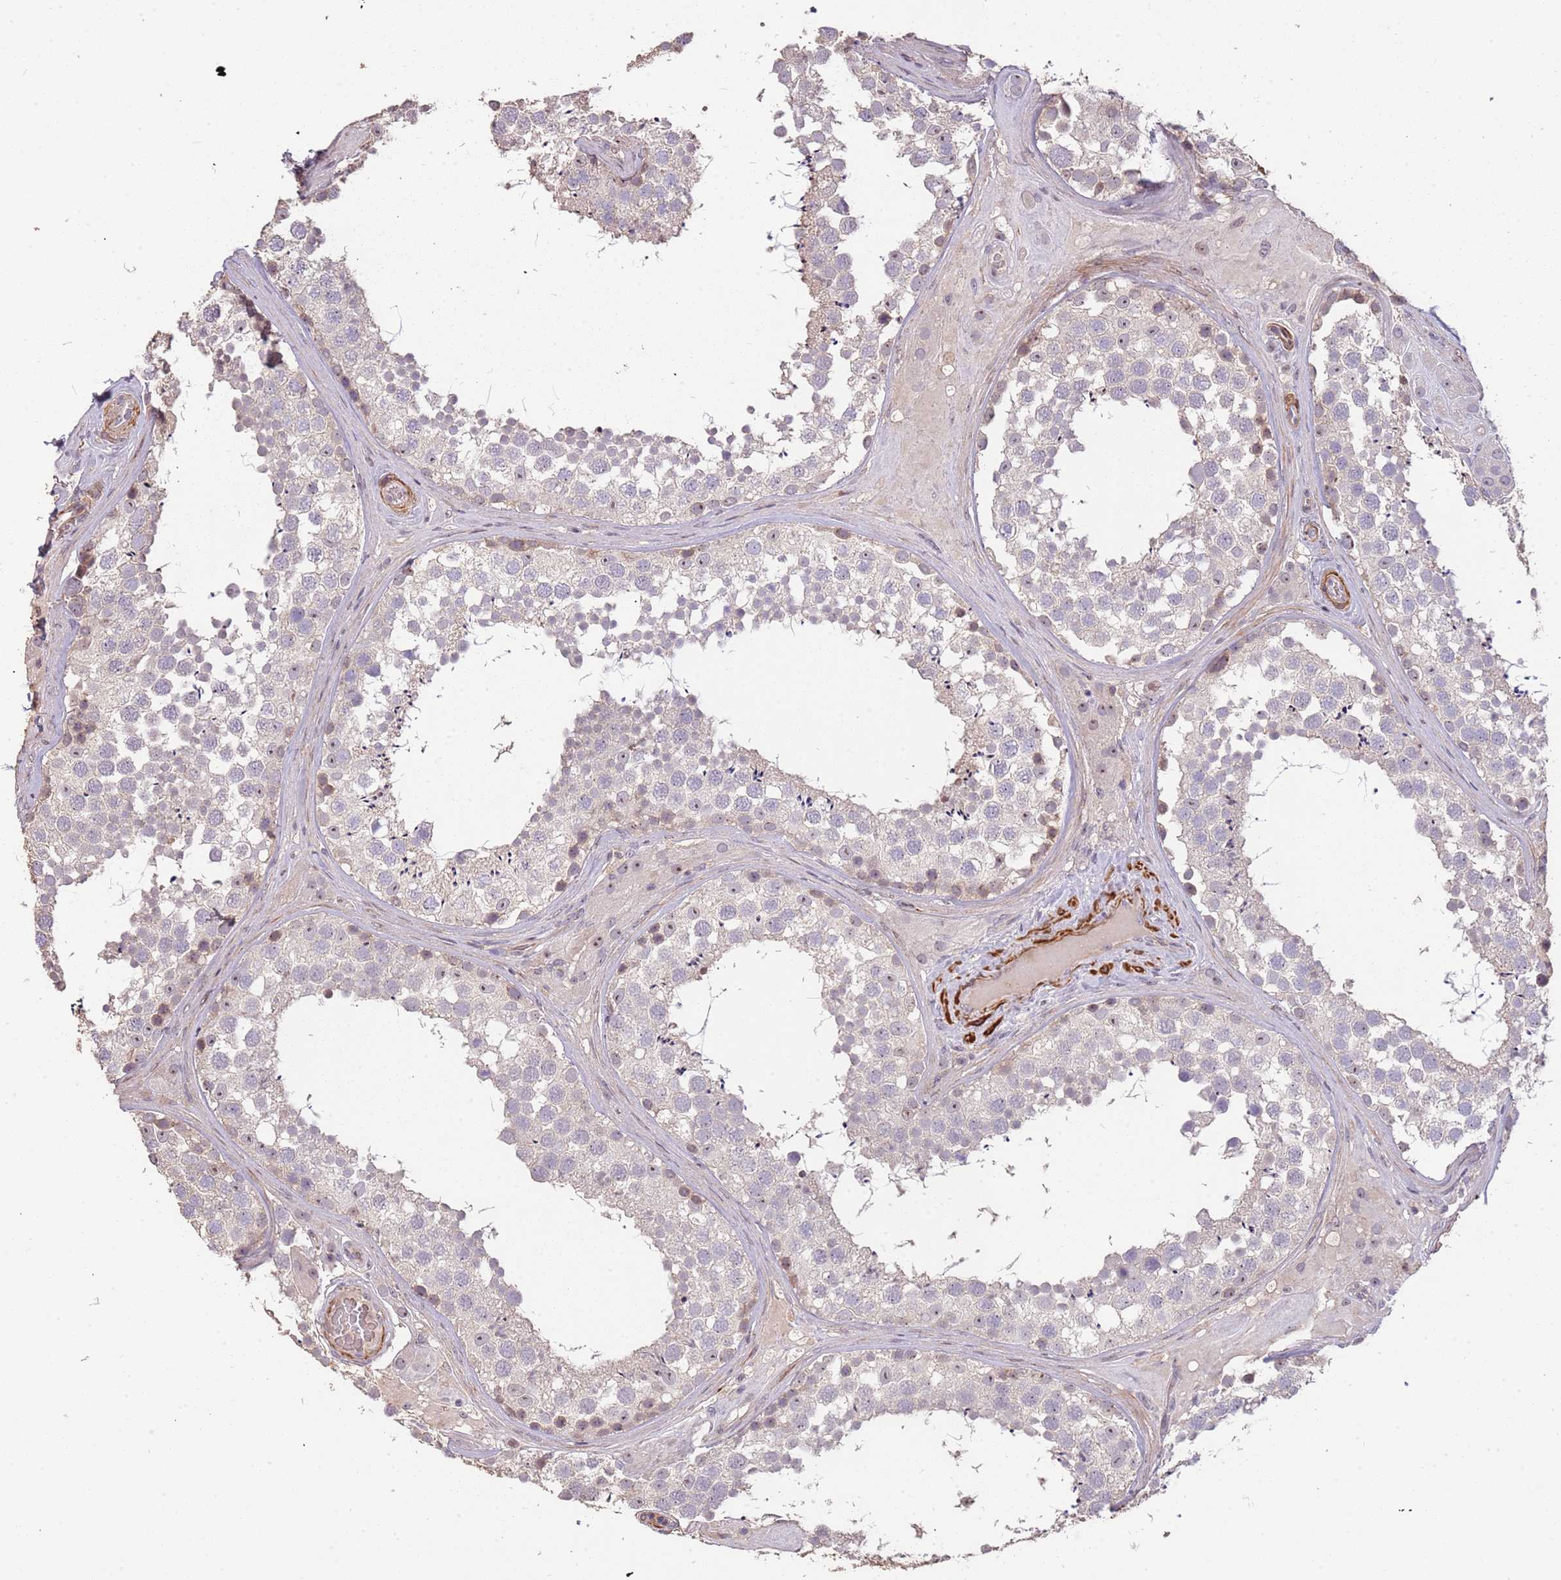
{"staining": {"intensity": "moderate", "quantity": "<25%", "location": "cytoplasmic/membranous,nuclear"}, "tissue": "testis", "cell_type": "Cells in seminiferous ducts", "image_type": "normal", "snomed": [{"axis": "morphology", "description": "Normal tissue, NOS"}, {"axis": "topography", "description": "Testis"}], "caption": "IHC micrograph of unremarkable testis: testis stained using immunohistochemistry displays low levels of moderate protein expression localized specifically in the cytoplasmic/membranous,nuclear of cells in seminiferous ducts, appearing as a cytoplasmic/membranous,nuclear brown color.", "gene": "ADTRP", "patient": {"sex": "male", "age": 46}}